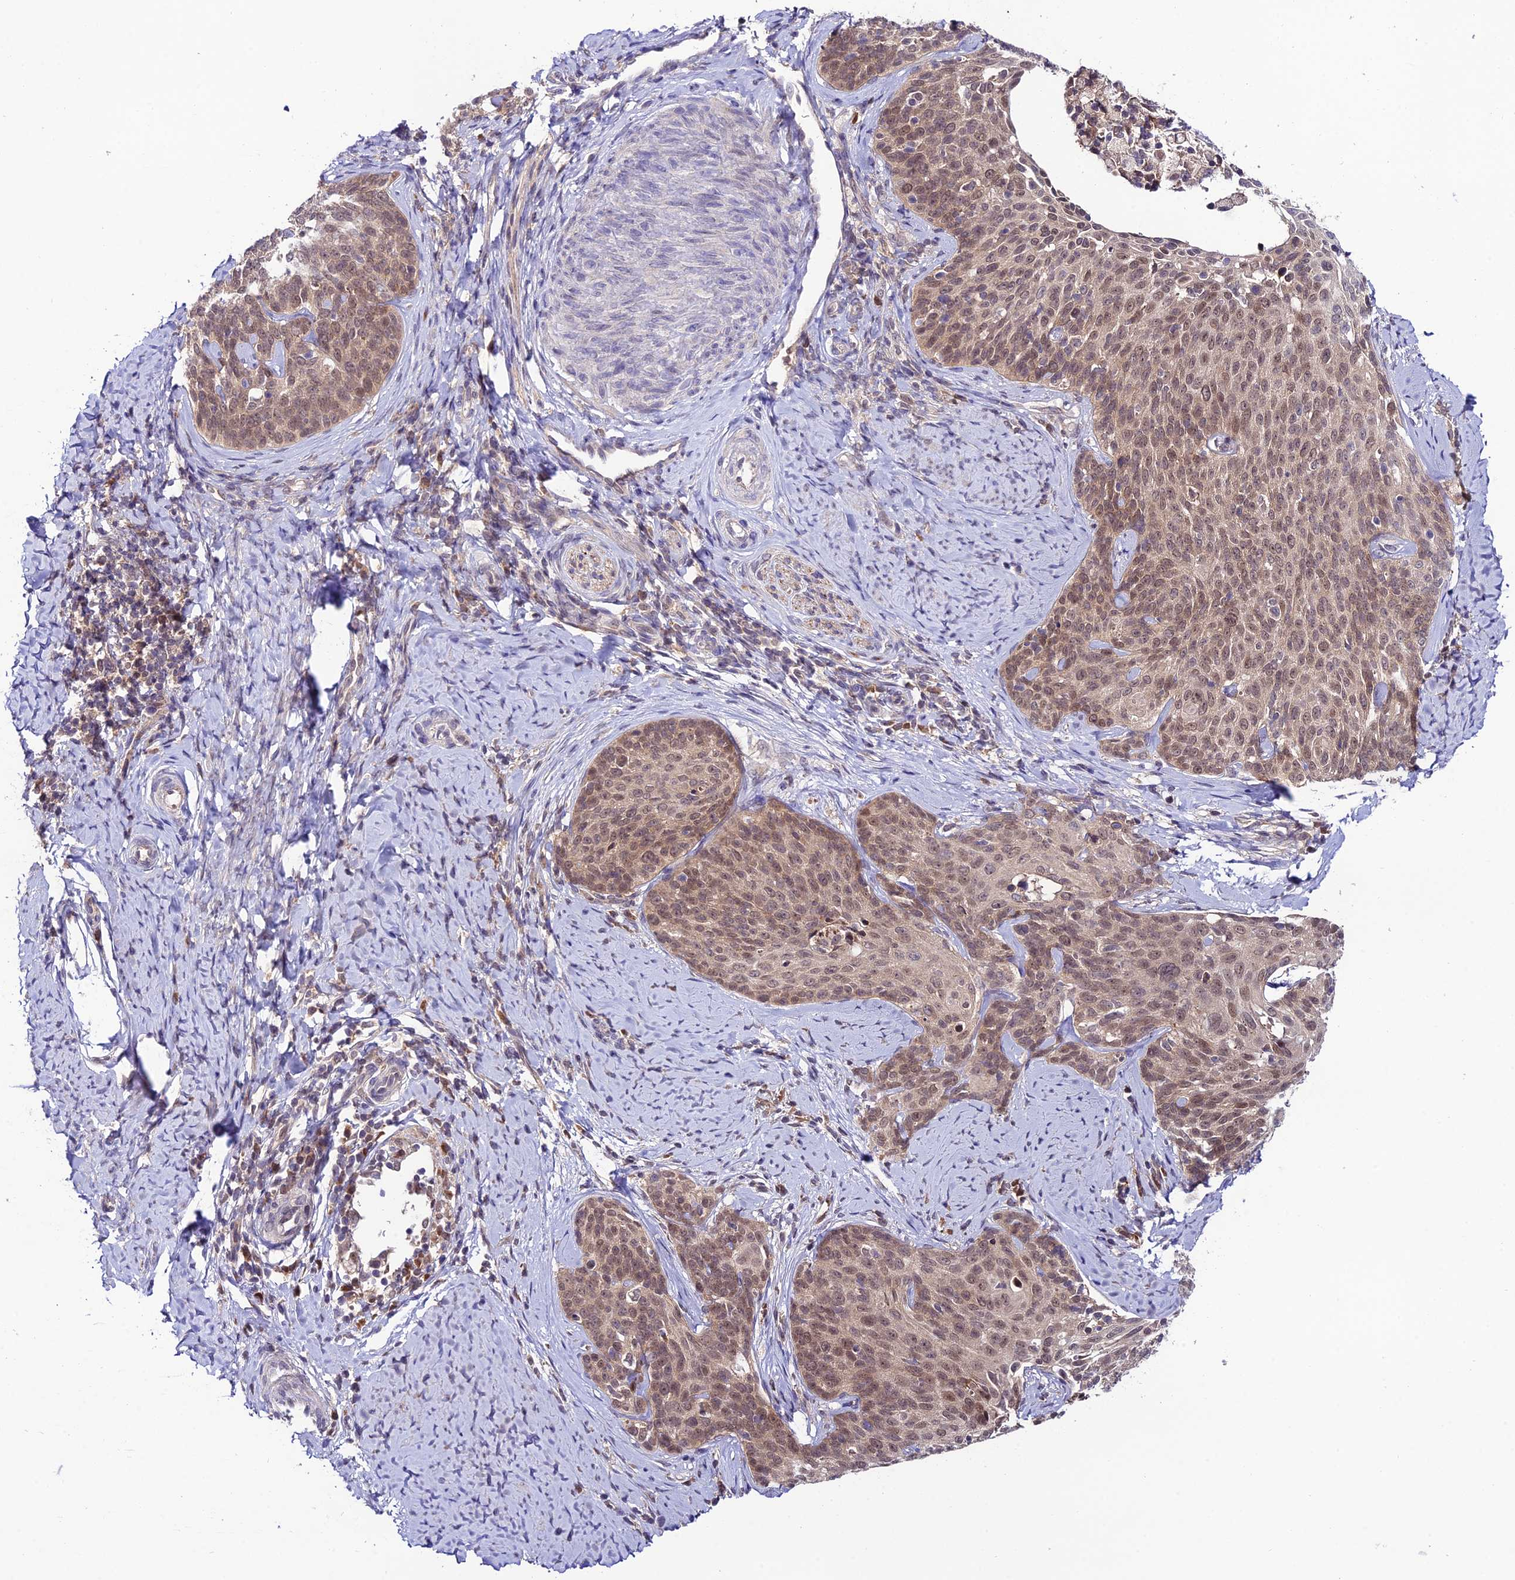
{"staining": {"intensity": "moderate", "quantity": ">75%", "location": "cytoplasmic/membranous,nuclear"}, "tissue": "cervical cancer", "cell_type": "Tumor cells", "image_type": "cancer", "snomed": [{"axis": "morphology", "description": "Squamous cell carcinoma, NOS"}, {"axis": "topography", "description": "Cervix"}], "caption": "Protein expression analysis of human cervical squamous cell carcinoma reveals moderate cytoplasmic/membranous and nuclear positivity in about >75% of tumor cells.", "gene": "TRIM40", "patient": {"sex": "female", "age": 50}}